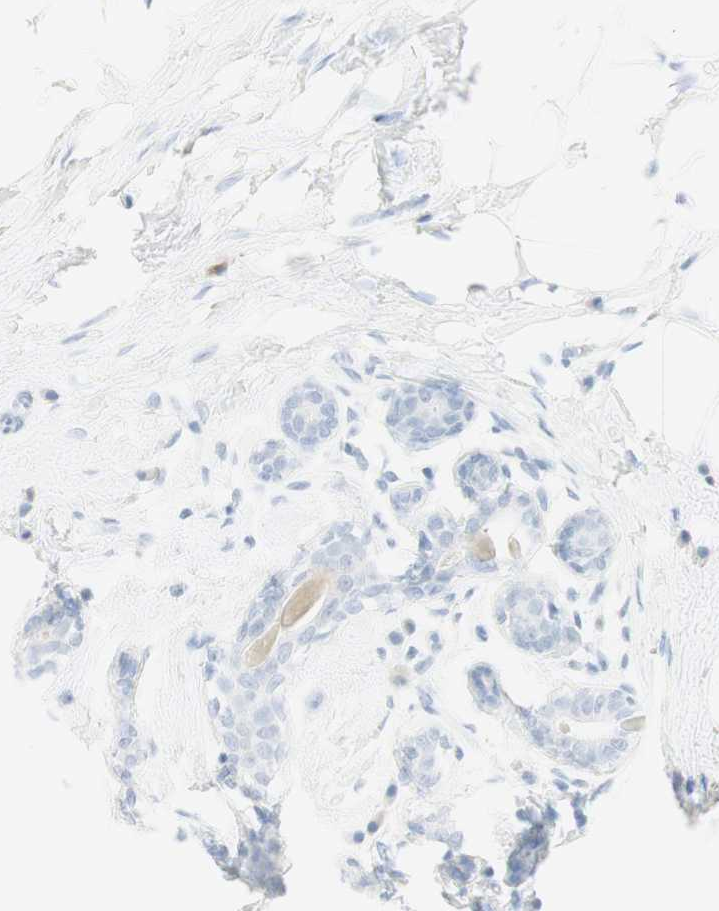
{"staining": {"intensity": "negative", "quantity": "none", "location": "none"}, "tissue": "breast cancer", "cell_type": "Tumor cells", "image_type": "cancer", "snomed": [{"axis": "morphology", "description": "Normal tissue, NOS"}, {"axis": "morphology", "description": "Duct carcinoma"}, {"axis": "topography", "description": "Breast"}], "caption": "This is an immunohistochemistry photomicrograph of human breast intraductal carcinoma. There is no staining in tumor cells.", "gene": "NAPSA", "patient": {"sex": "female", "age": 39}}